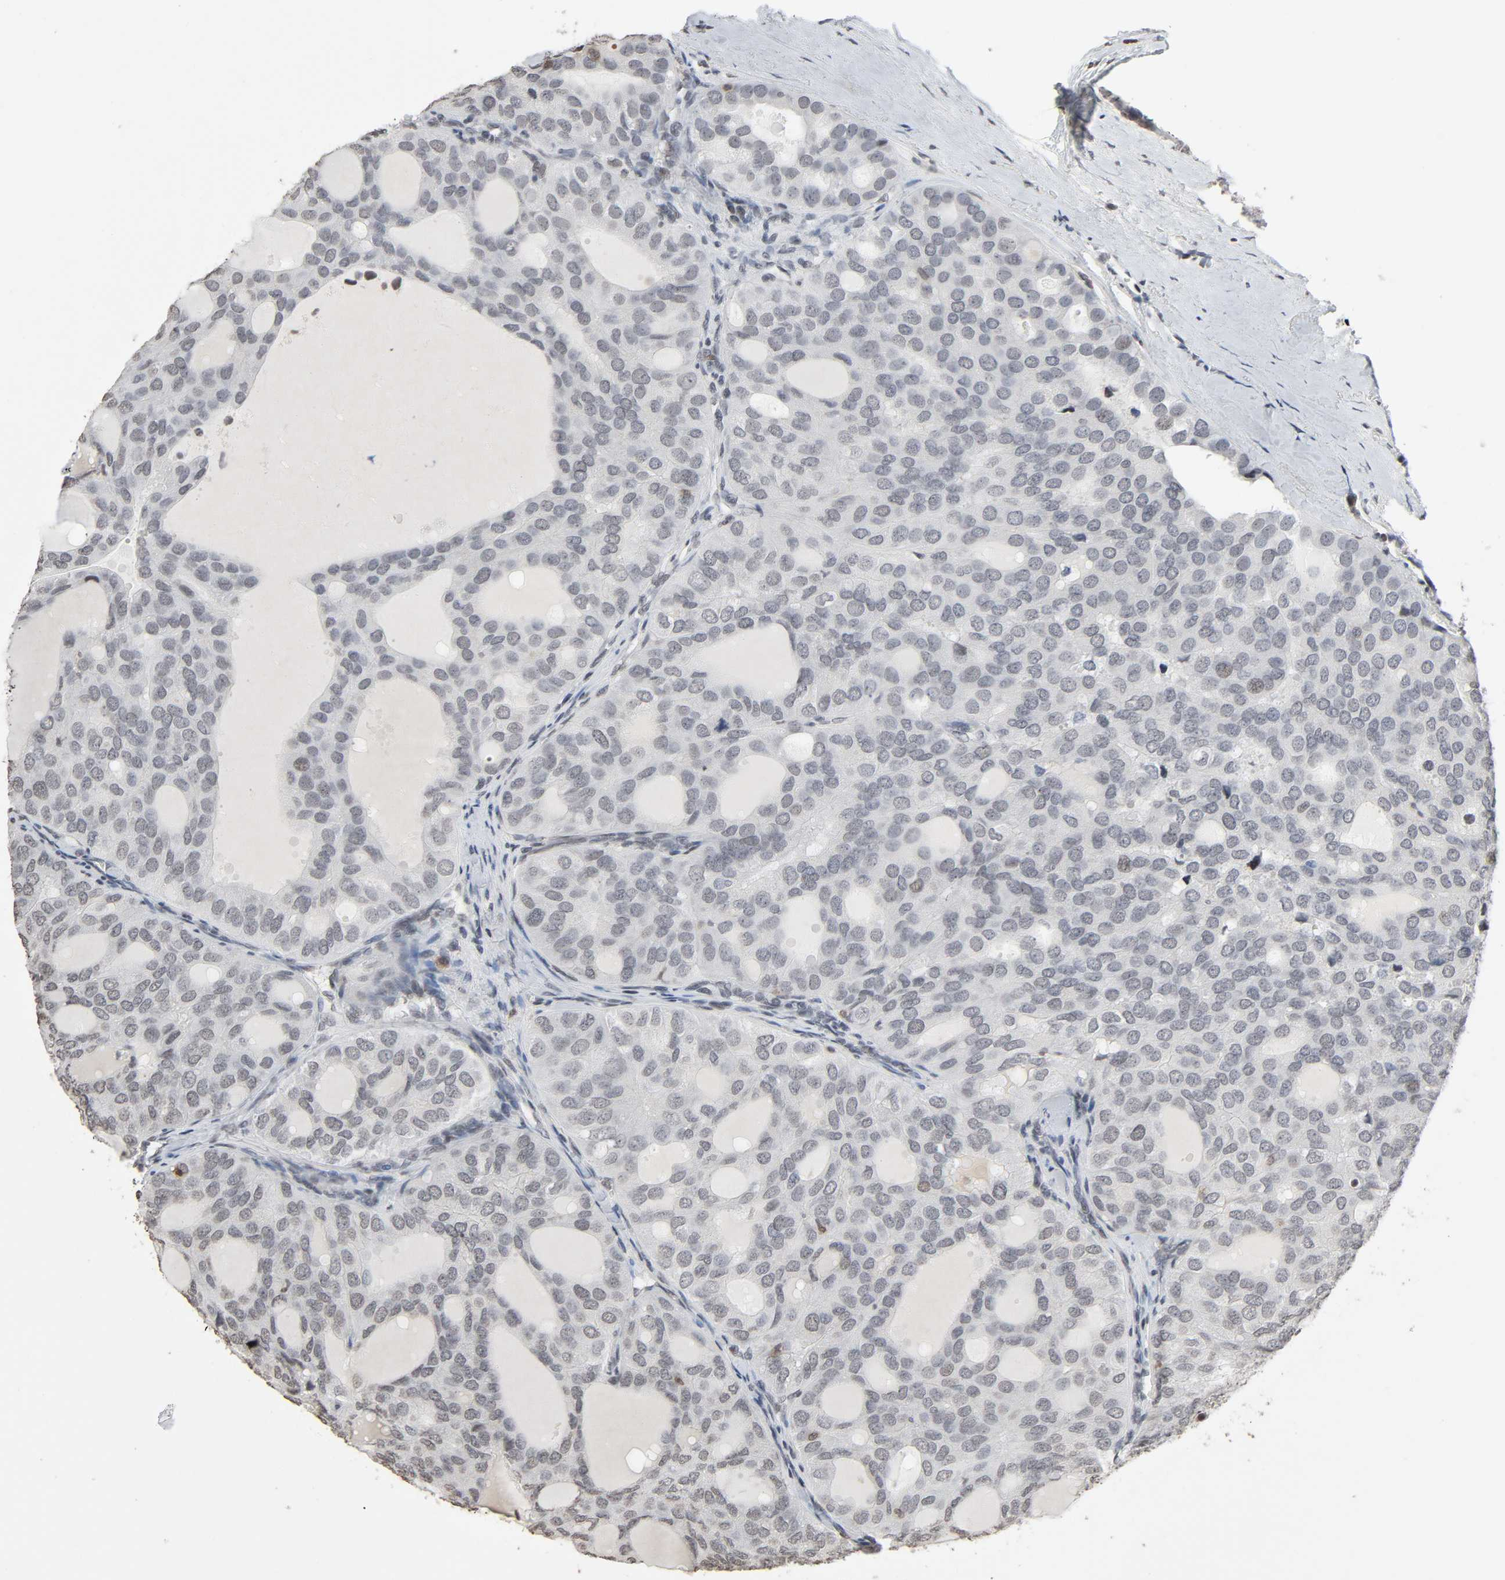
{"staining": {"intensity": "negative", "quantity": "none", "location": "none"}, "tissue": "thyroid cancer", "cell_type": "Tumor cells", "image_type": "cancer", "snomed": [{"axis": "morphology", "description": "Follicular adenoma carcinoma, NOS"}, {"axis": "topography", "description": "Thyroid gland"}], "caption": "IHC micrograph of neoplastic tissue: human thyroid cancer (follicular adenoma carcinoma) stained with DAB (3,3'-diaminobenzidine) demonstrates no significant protein expression in tumor cells.", "gene": "STK4", "patient": {"sex": "male", "age": 75}}